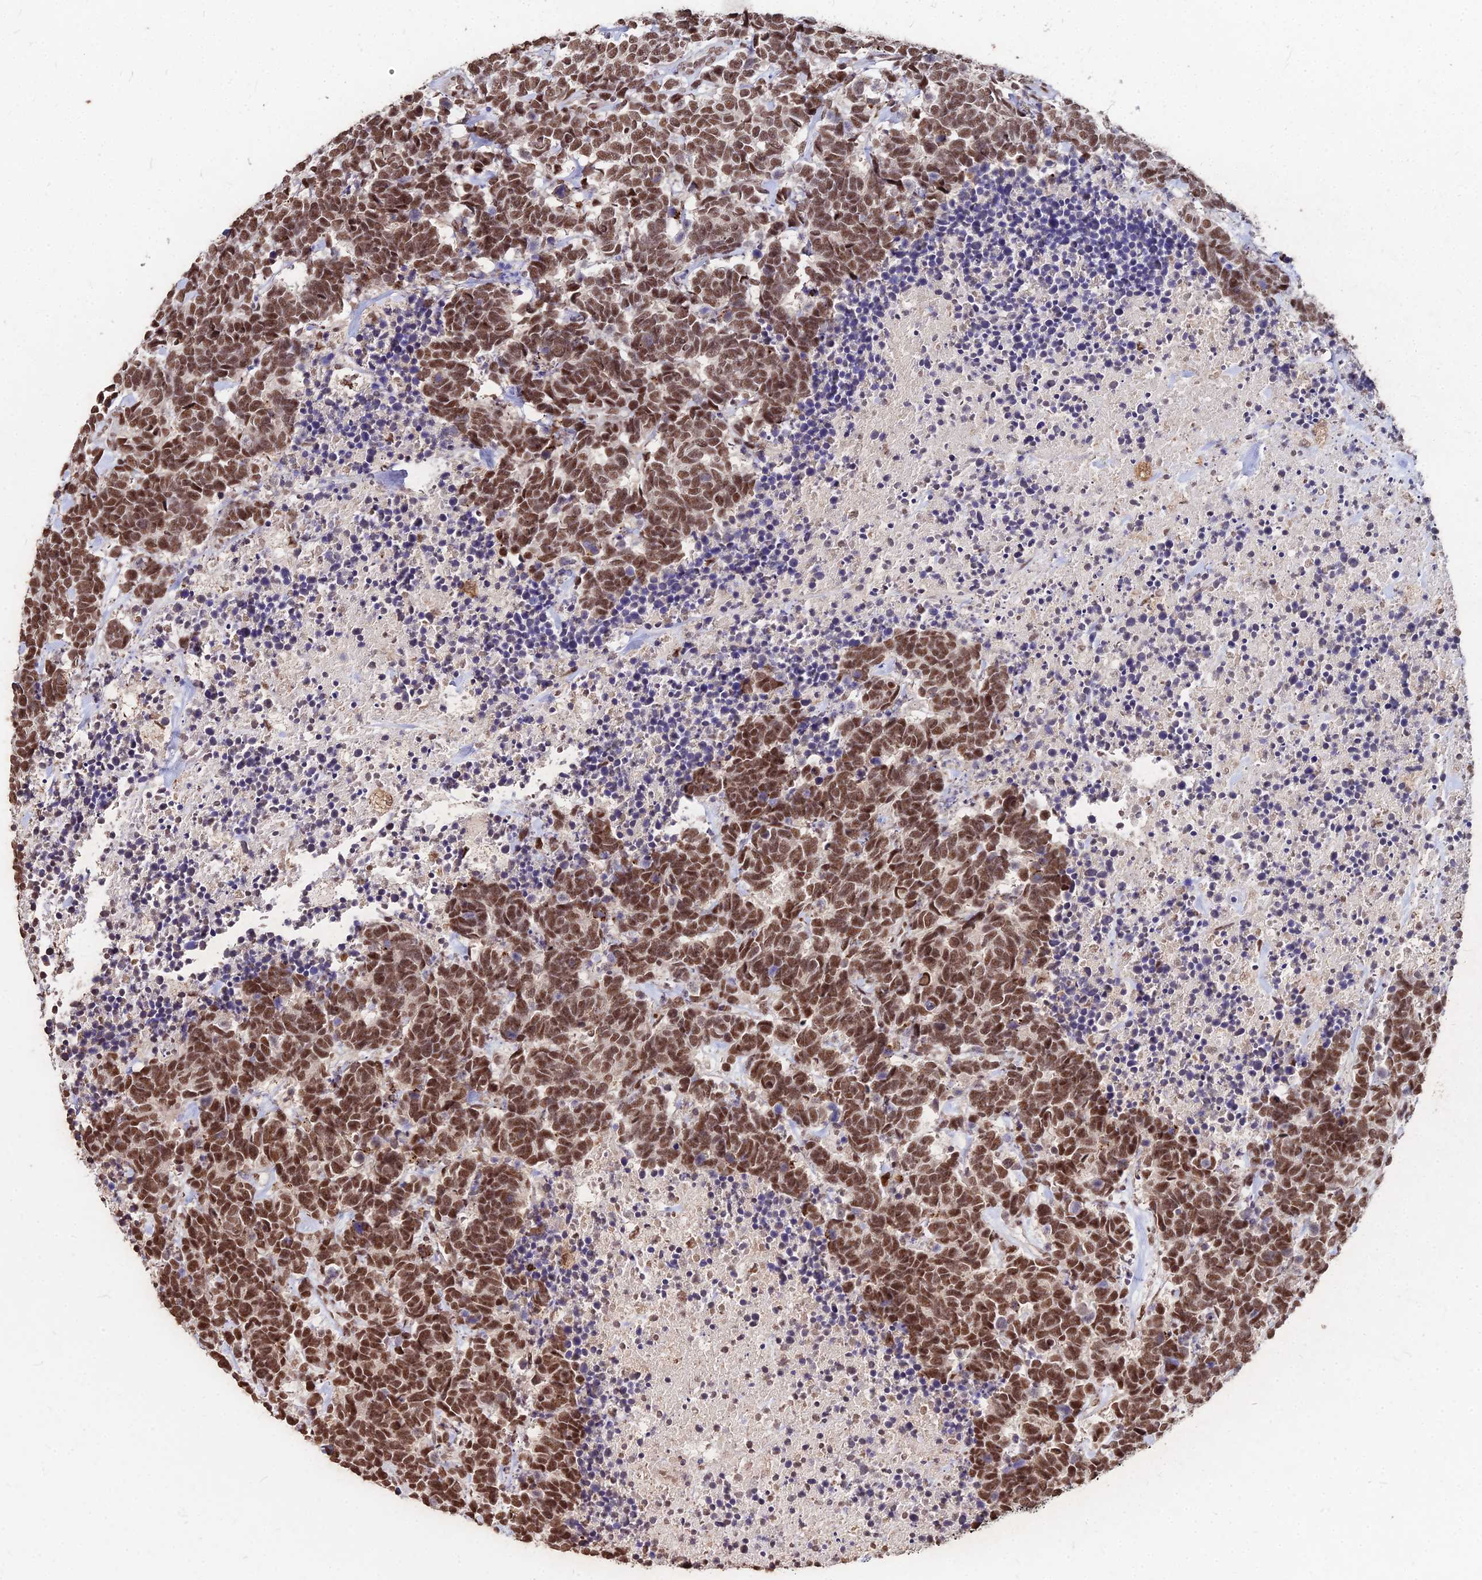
{"staining": {"intensity": "strong", "quantity": ">75%", "location": "nuclear"}, "tissue": "carcinoid", "cell_type": "Tumor cells", "image_type": "cancer", "snomed": [{"axis": "morphology", "description": "Carcinoma, NOS"}, {"axis": "morphology", "description": "Carcinoid, malignant, NOS"}, {"axis": "topography", "description": "Prostate"}], "caption": "Brown immunohistochemical staining in human carcinoid demonstrates strong nuclear staining in about >75% of tumor cells. (DAB = brown stain, brightfield microscopy at high magnification).", "gene": "ZBED4", "patient": {"sex": "male", "age": 57}}